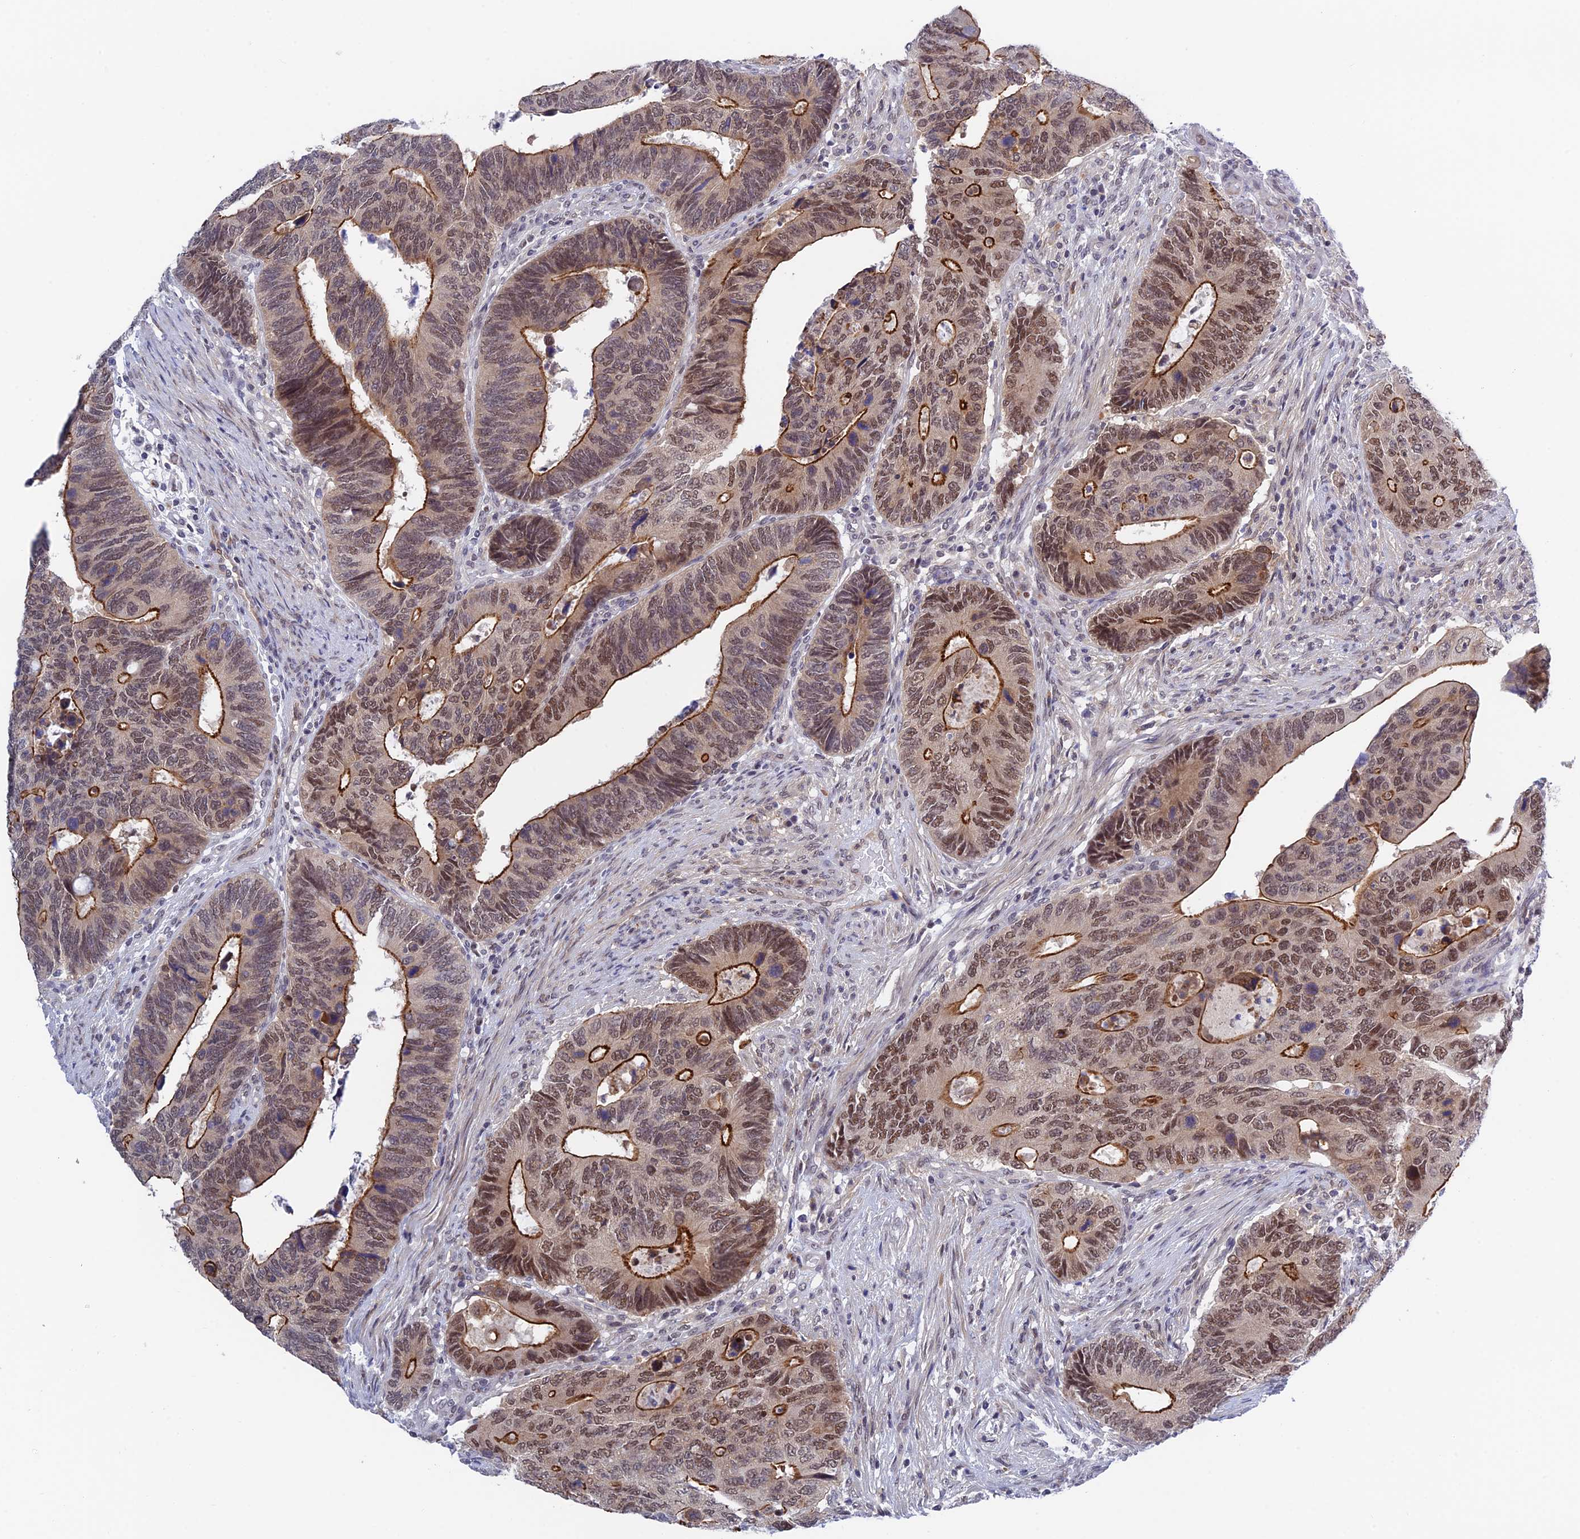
{"staining": {"intensity": "strong", "quantity": "25%-75%", "location": "cytoplasmic/membranous,nuclear"}, "tissue": "colorectal cancer", "cell_type": "Tumor cells", "image_type": "cancer", "snomed": [{"axis": "morphology", "description": "Adenocarcinoma, NOS"}, {"axis": "topography", "description": "Colon"}], "caption": "Immunohistochemical staining of colorectal cancer (adenocarcinoma) exhibits high levels of strong cytoplasmic/membranous and nuclear expression in approximately 25%-75% of tumor cells. (DAB (3,3'-diaminobenzidine) = brown stain, brightfield microscopy at high magnification).", "gene": "TCEA1", "patient": {"sex": "male", "age": 87}}